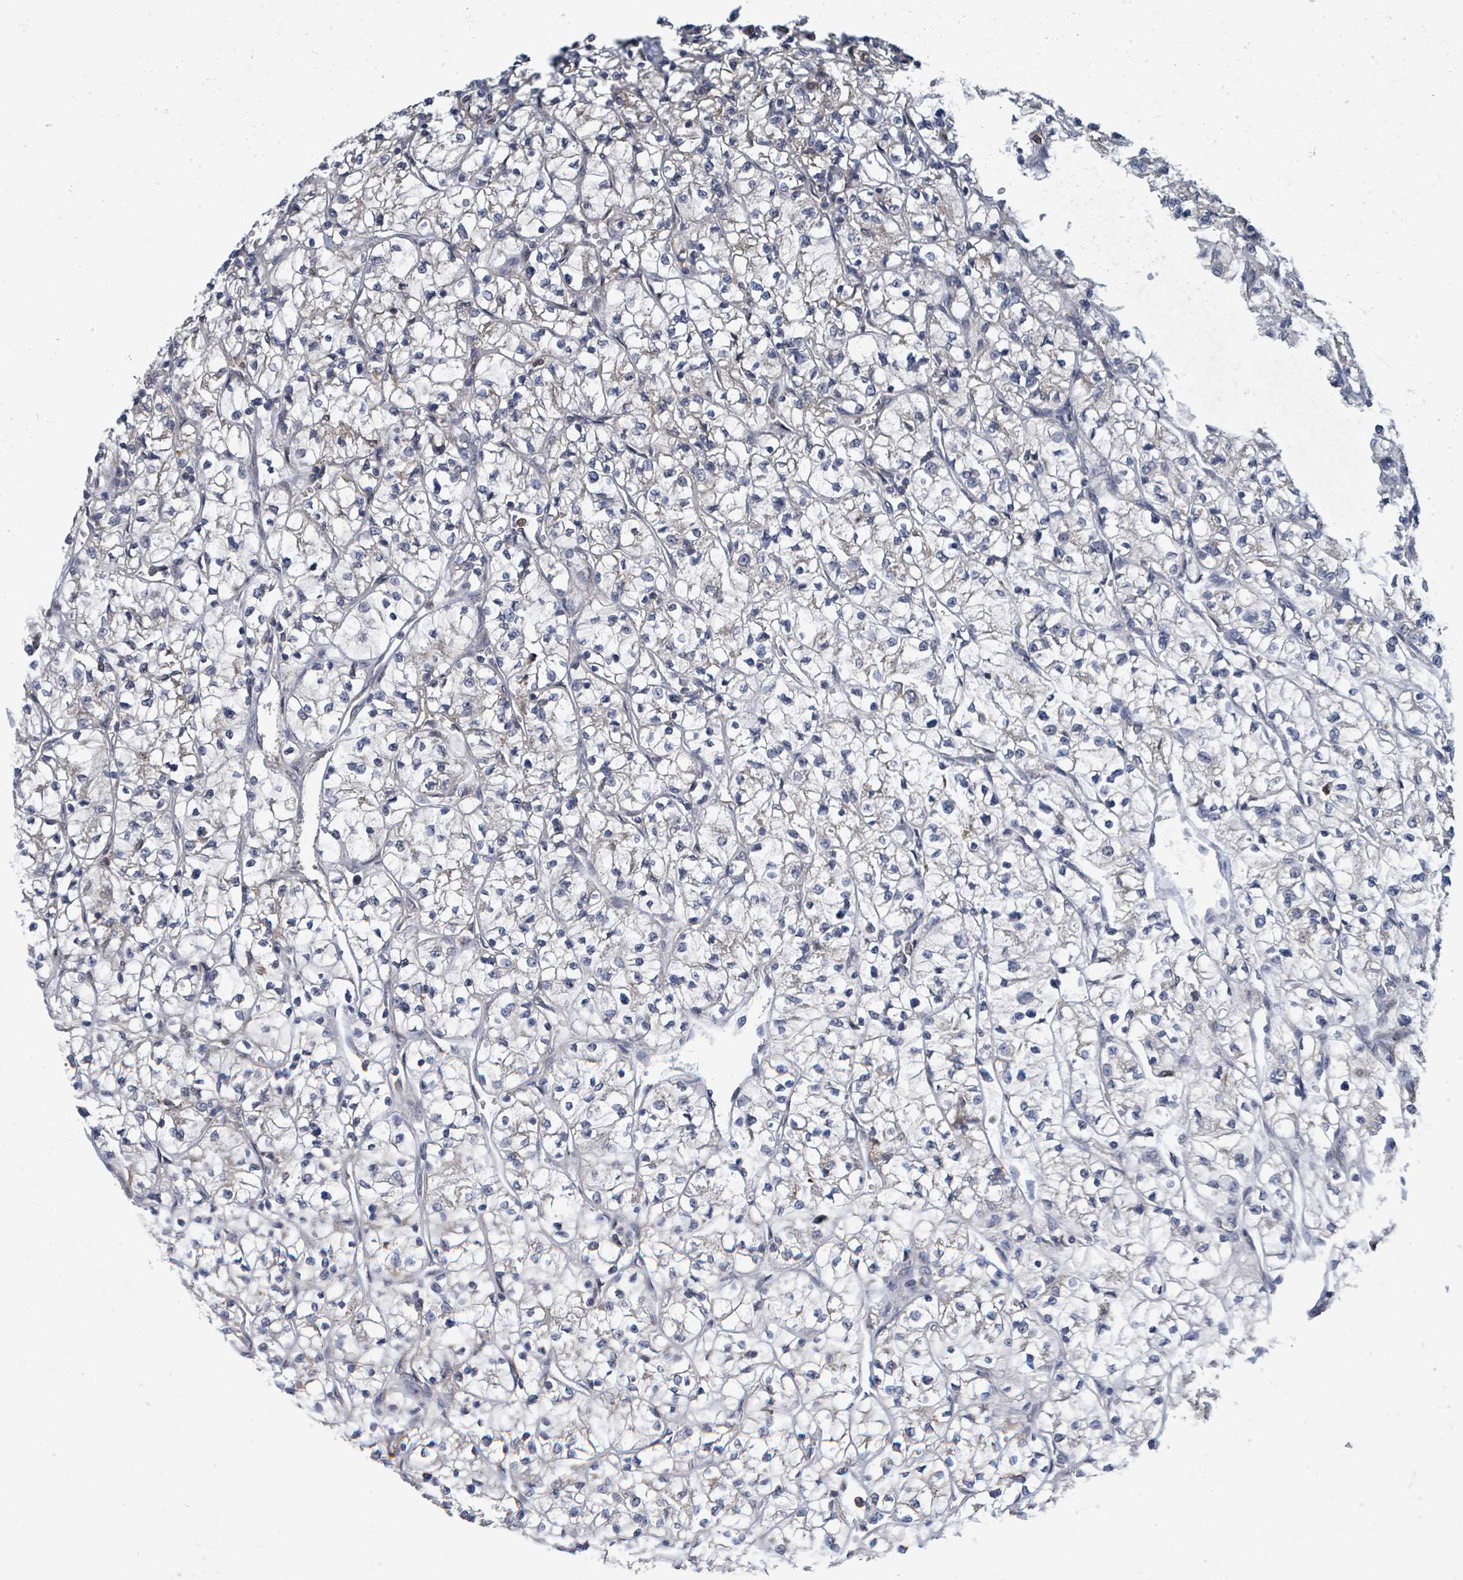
{"staining": {"intensity": "negative", "quantity": "none", "location": "none"}, "tissue": "renal cancer", "cell_type": "Tumor cells", "image_type": "cancer", "snomed": [{"axis": "morphology", "description": "Adenocarcinoma, NOS"}, {"axis": "topography", "description": "Kidney"}], "caption": "Renal adenocarcinoma was stained to show a protein in brown. There is no significant staining in tumor cells. (DAB (3,3'-diaminobenzidine) immunohistochemistry visualized using brightfield microscopy, high magnification).", "gene": "CCDC121", "patient": {"sex": "female", "age": 64}}